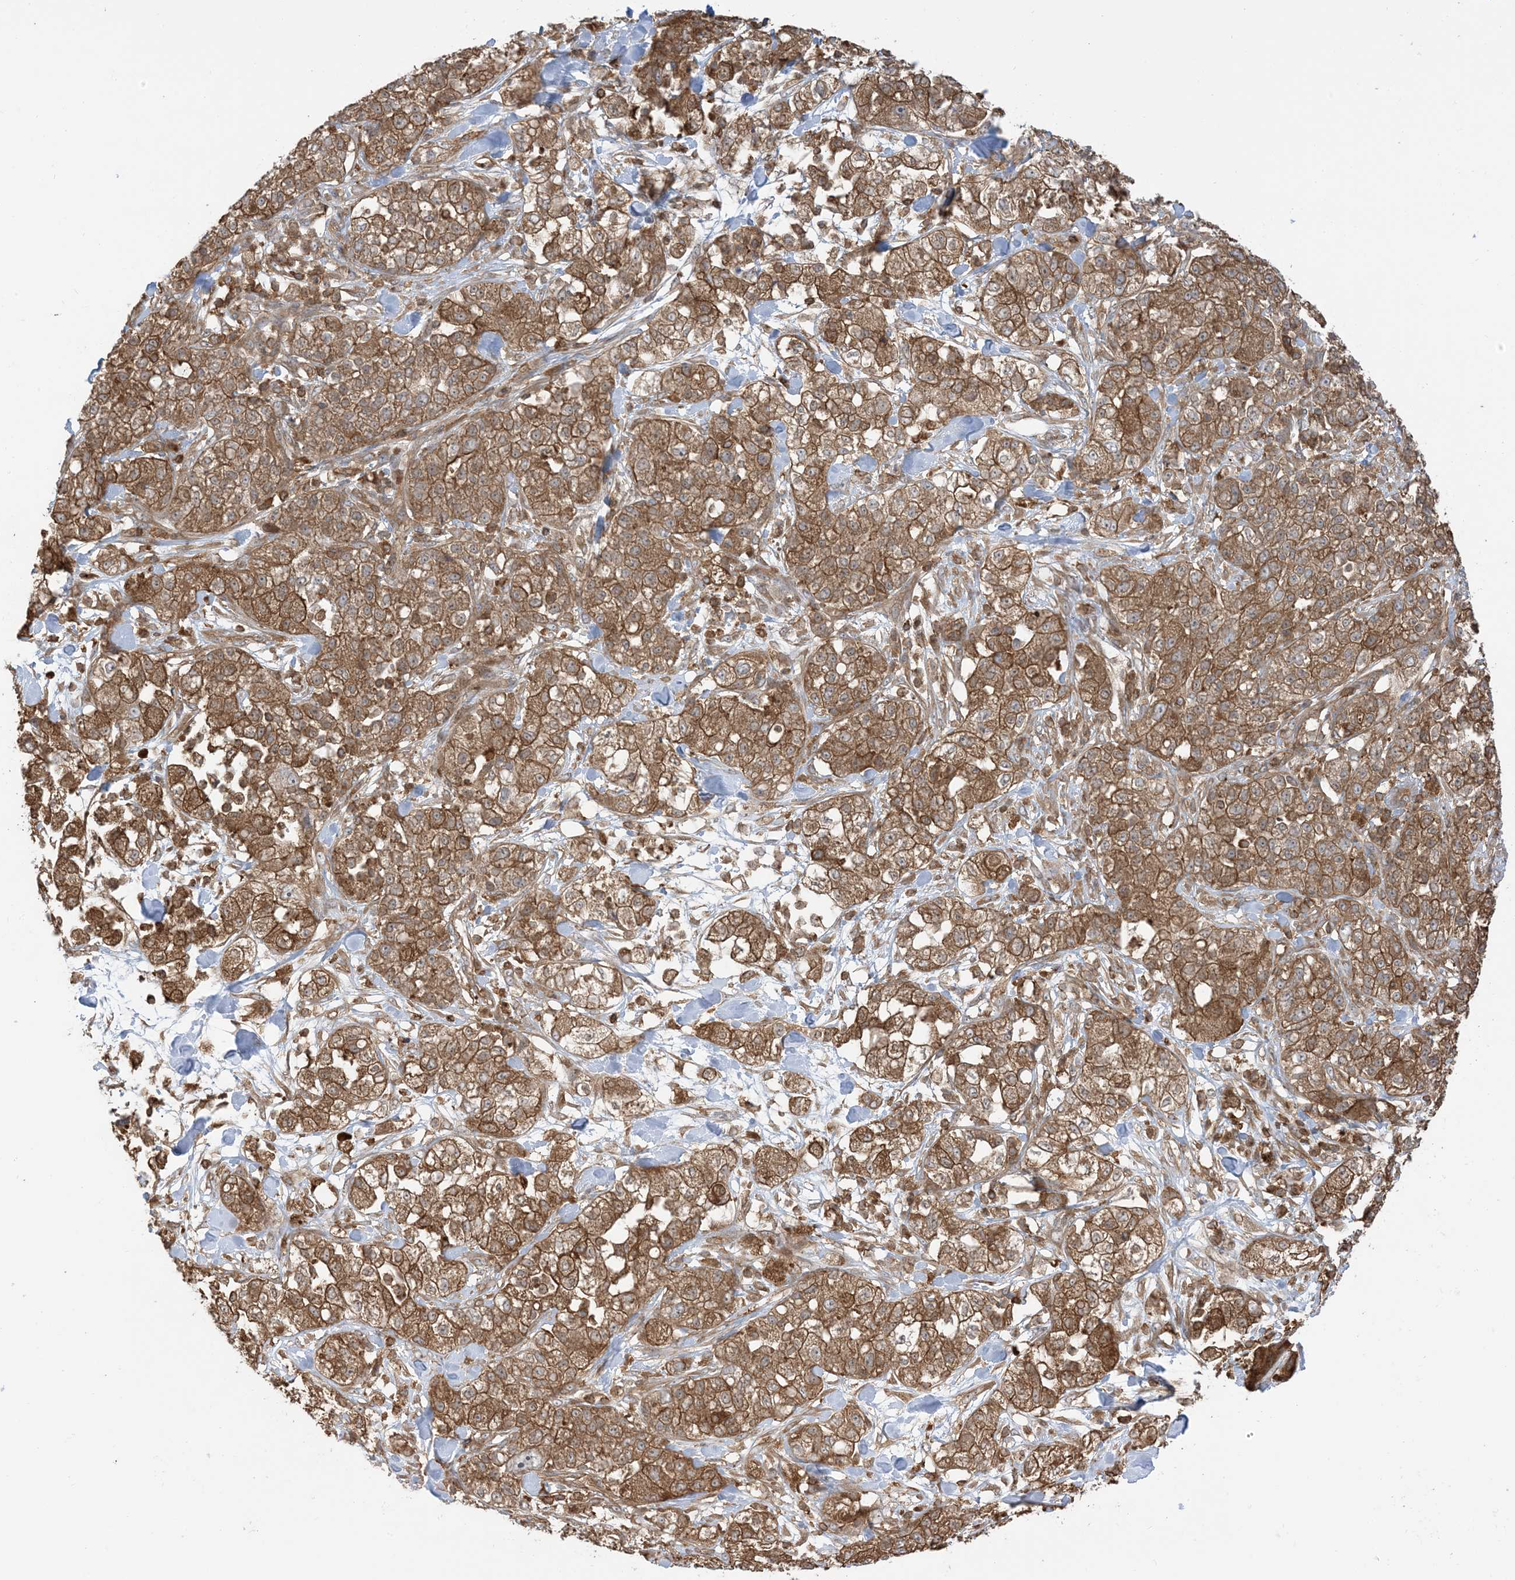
{"staining": {"intensity": "moderate", "quantity": ">75%", "location": "cytoplasmic/membranous"}, "tissue": "pancreatic cancer", "cell_type": "Tumor cells", "image_type": "cancer", "snomed": [{"axis": "morphology", "description": "Adenocarcinoma, NOS"}, {"axis": "topography", "description": "Pancreas"}], "caption": "Tumor cells exhibit medium levels of moderate cytoplasmic/membranous expression in approximately >75% of cells in human pancreatic adenocarcinoma. (DAB IHC, brown staining for protein, blue staining for nuclei).", "gene": "CAPZB", "patient": {"sex": "female", "age": 78}}